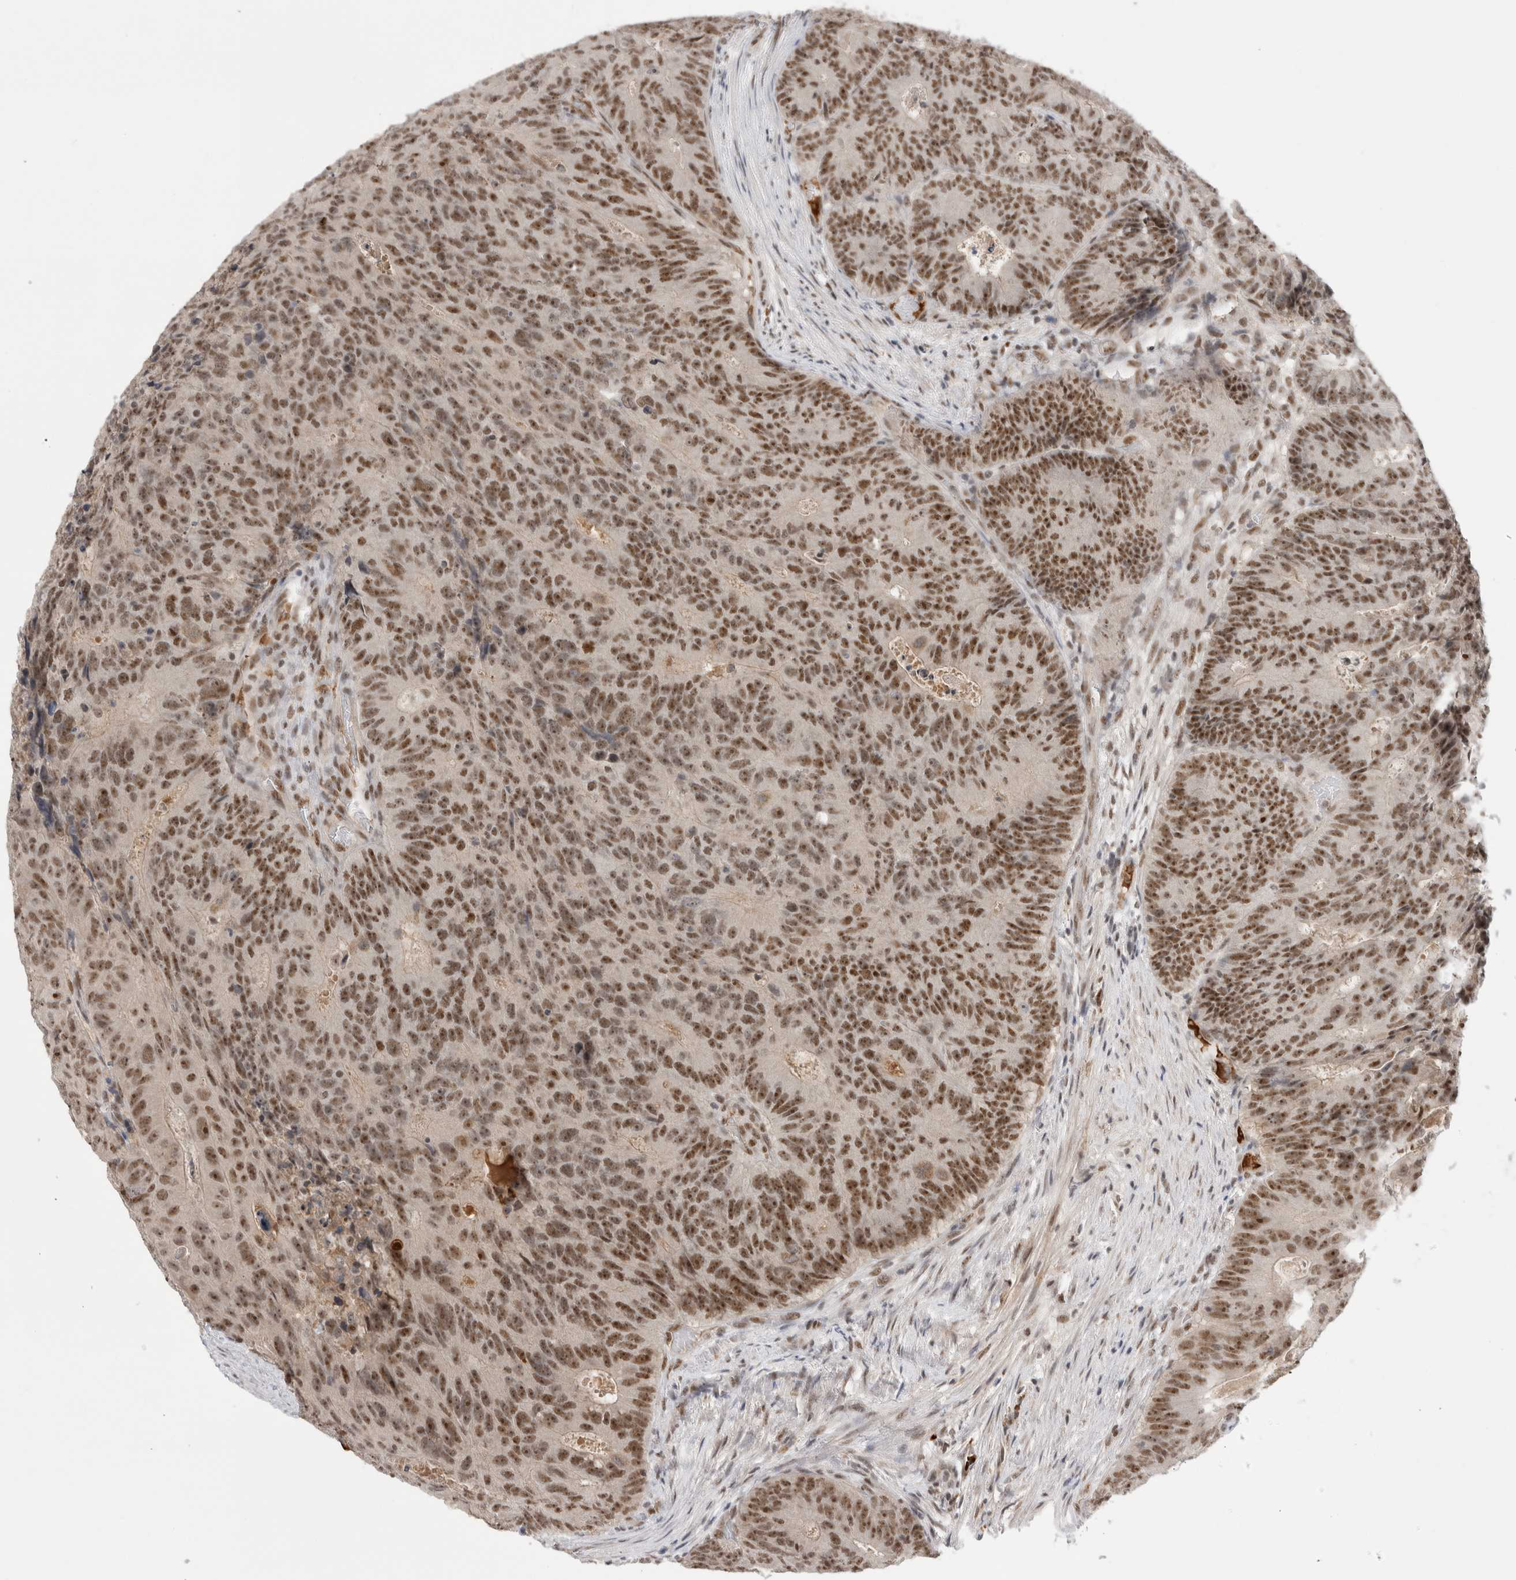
{"staining": {"intensity": "moderate", "quantity": ">75%", "location": "nuclear"}, "tissue": "colorectal cancer", "cell_type": "Tumor cells", "image_type": "cancer", "snomed": [{"axis": "morphology", "description": "Adenocarcinoma, NOS"}, {"axis": "topography", "description": "Colon"}], "caption": "This histopathology image demonstrates immunohistochemistry (IHC) staining of human colorectal cancer, with medium moderate nuclear expression in about >75% of tumor cells.", "gene": "ZNF24", "patient": {"sex": "male", "age": 87}}